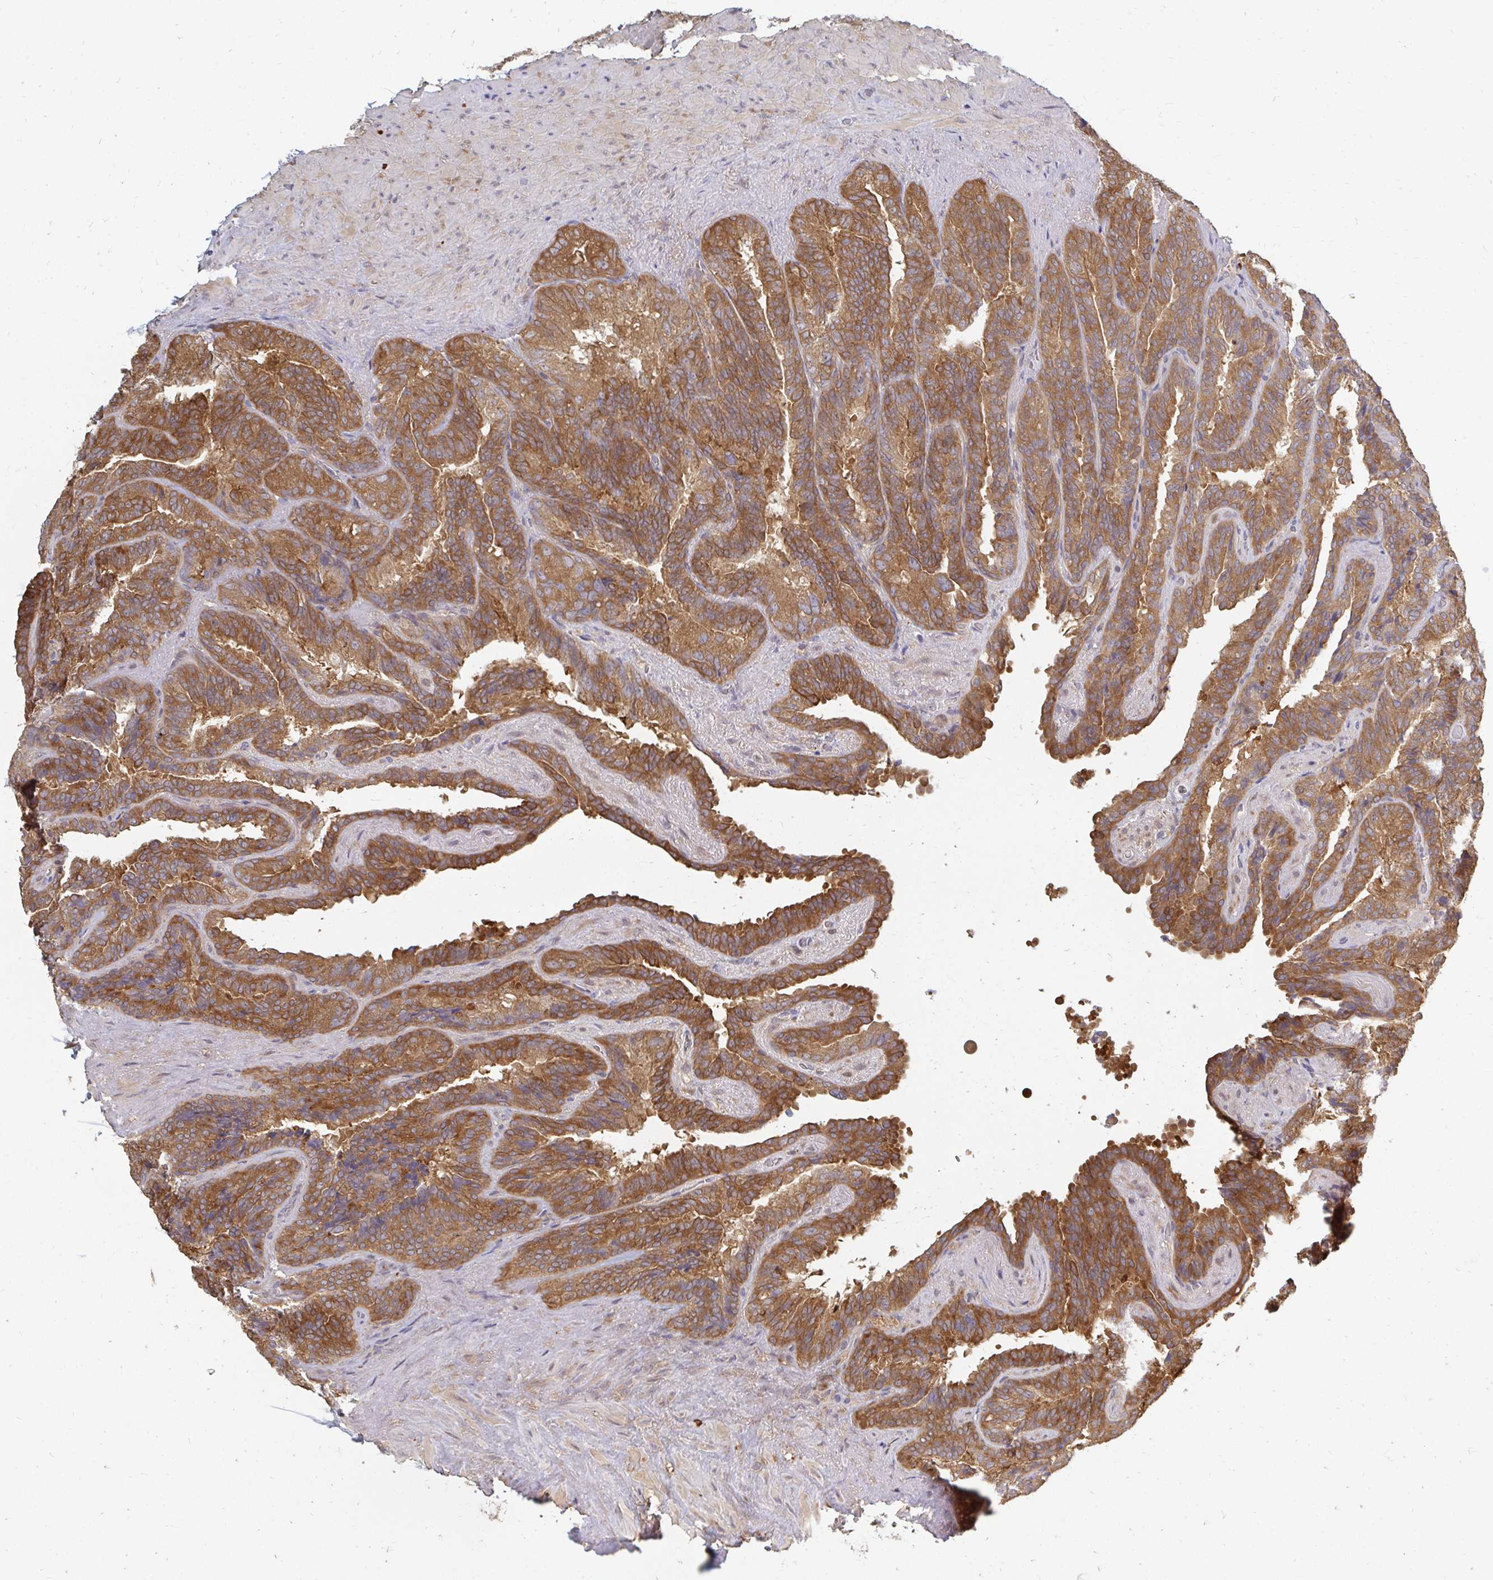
{"staining": {"intensity": "moderate", "quantity": ">75%", "location": "cytoplasmic/membranous"}, "tissue": "seminal vesicle", "cell_type": "Glandular cells", "image_type": "normal", "snomed": [{"axis": "morphology", "description": "Normal tissue, NOS"}, {"axis": "topography", "description": "Seminal veicle"}], "caption": "The immunohistochemical stain highlights moderate cytoplasmic/membranous positivity in glandular cells of unremarkable seminal vesicle. The protein of interest is stained brown, and the nuclei are stained in blue (DAB IHC with brightfield microscopy, high magnification).", "gene": "ZNF285", "patient": {"sex": "male", "age": 60}}